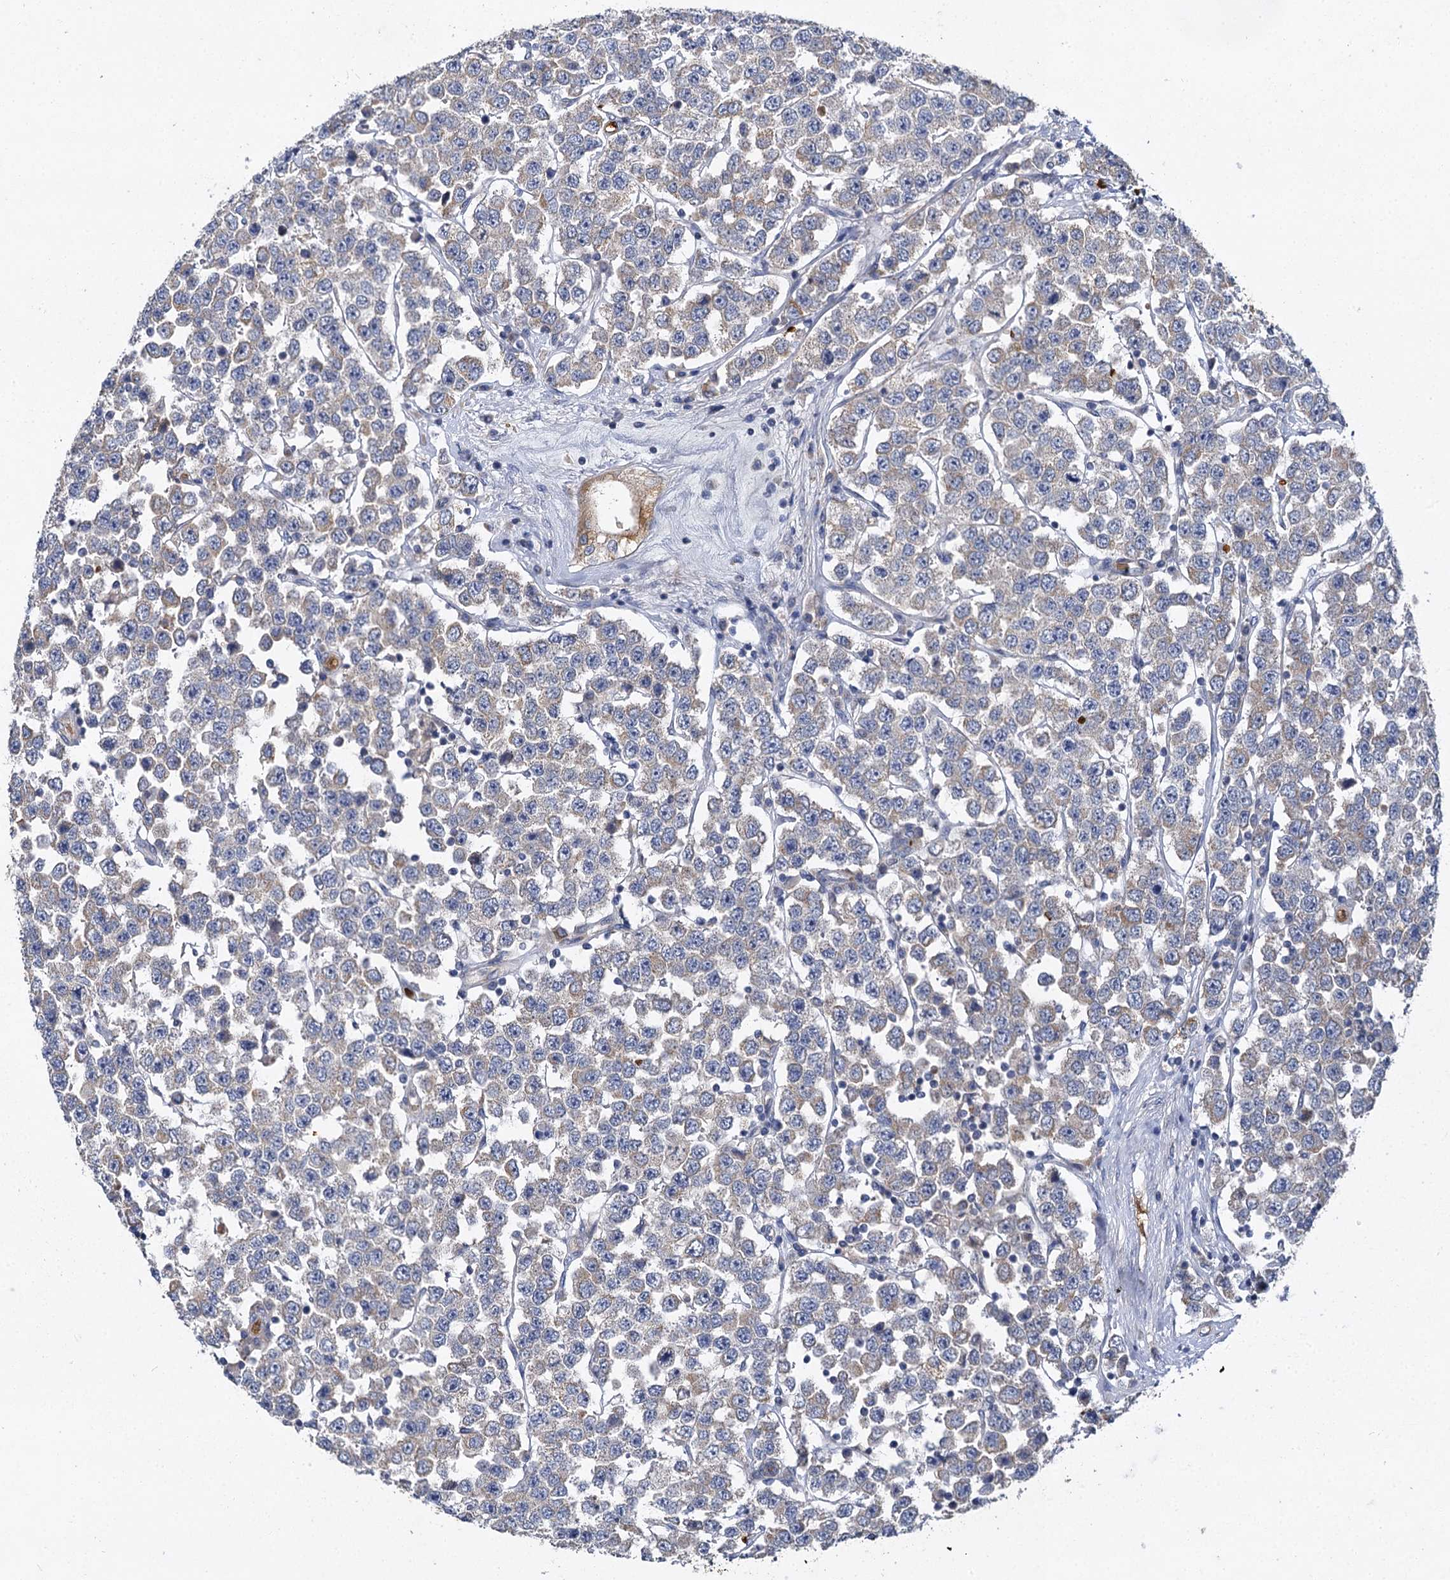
{"staining": {"intensity": "weak", "quantity": "<25%", "location": "cytoplasmic/membranous"}, "tissue": "testis cancer", "cell_type": "Tumor cells", "image_type": "cancer", "snomed": [{"axis": "morphology", "description": "Seminoma, NOS"}, {"axis": "topography", "description": "Testis"}], "caption": "Immunohistochemistry histopathology image of testis cancer stained for a protein (brown), which displays no staining in tumor cells.", "gene": "BCS1L", "patient": {"sex": "male", "age": 28}}